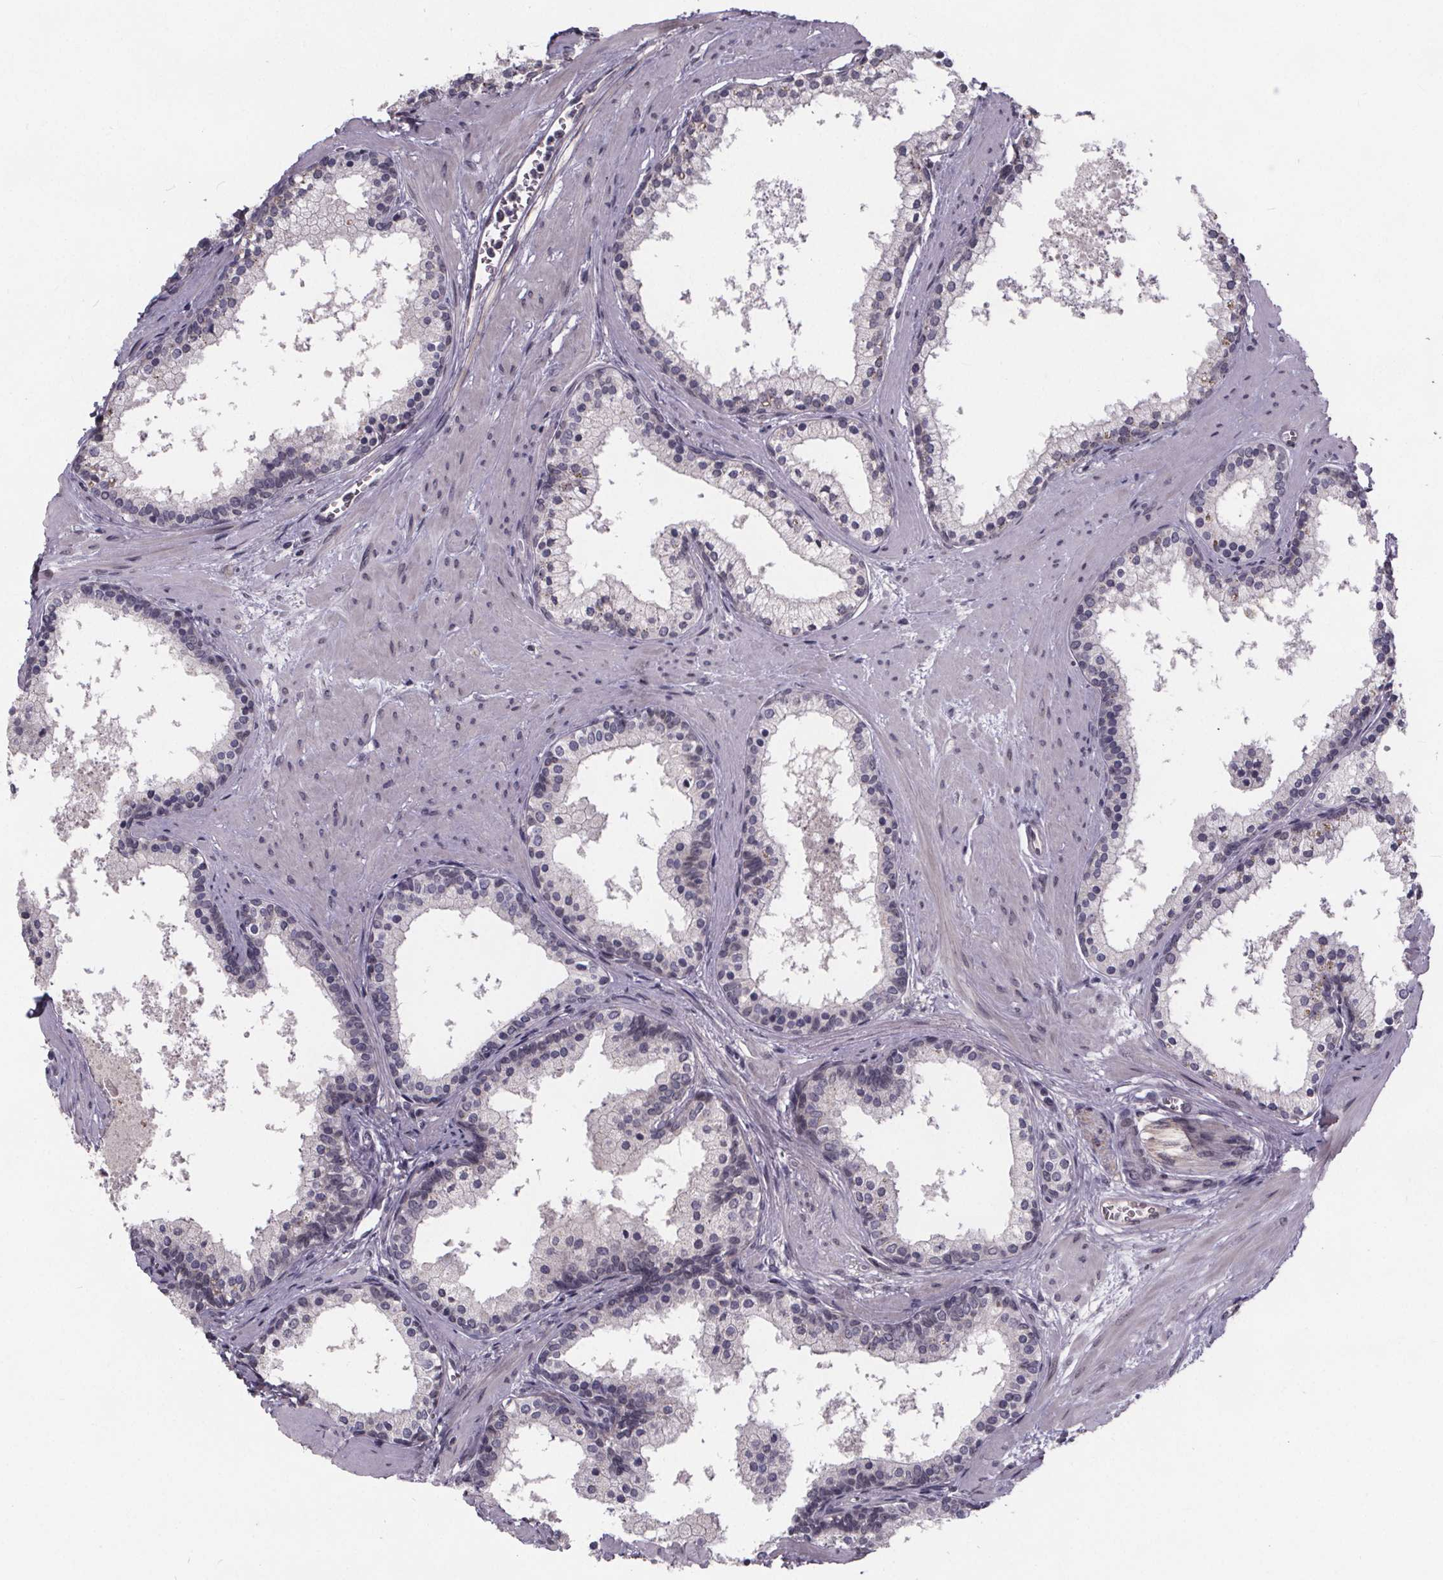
{"staining": {"intensity": "negative", "quantity": "none", "location": "none"}, "tissue": "prostate", "cell_type": "Glandular cells", "image_type": "normal", "snomed": [{"axis": "morphology", "description": "Normal tissue, NOS"}, {"axis": "topography", "description": "Prostate"}], "caption": "Prostate was stained to show a protein in brown. There is no significant staining in glandular cells. (DAB IHC visualized using brightfield microscopy, high magnification).", "gene": "FAM181B", "patient": {"sex": "male", "age": 61}}